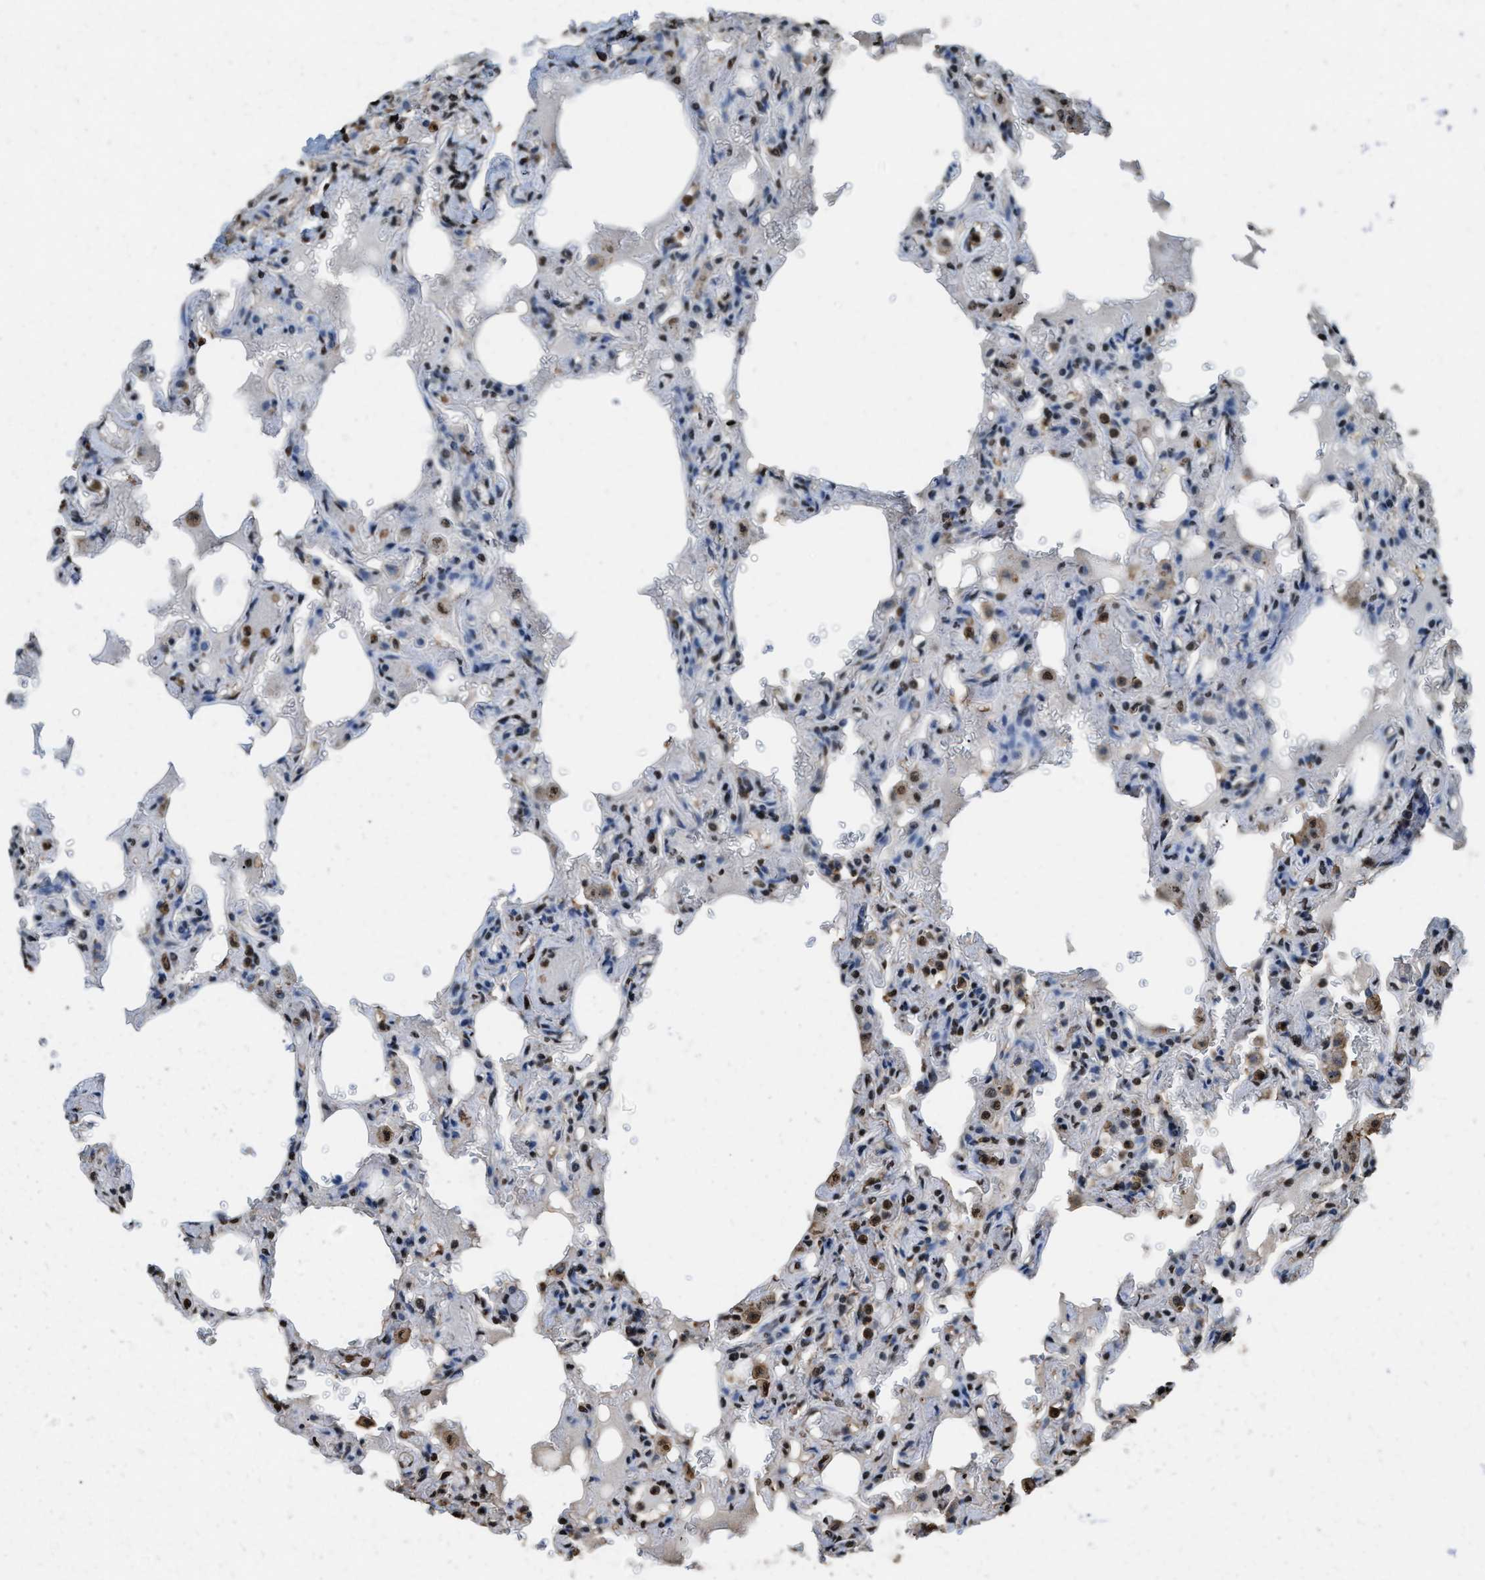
{"staining": {"intensity": "strong", "quantity": "25%-75%", "location": "nuclear"}, "tissue": "lung", "cell_type": "Alveolar cells", "image_type": "normal", "snomed": [{"axis": "morphology", "description": "Normal tissue, NOS"}, {"axis": "topography", "description": "Lung"}], "caption": "Immunohistochemistry (IHC) (DAB (3,3'-diaminobenzidine)) staining of normal lung exhibits strong nuclear protein positivity in about 25%-75% of alveolar cells.", "gene": "GAPDH", "patient": {"sex": "male", "age": 21}}